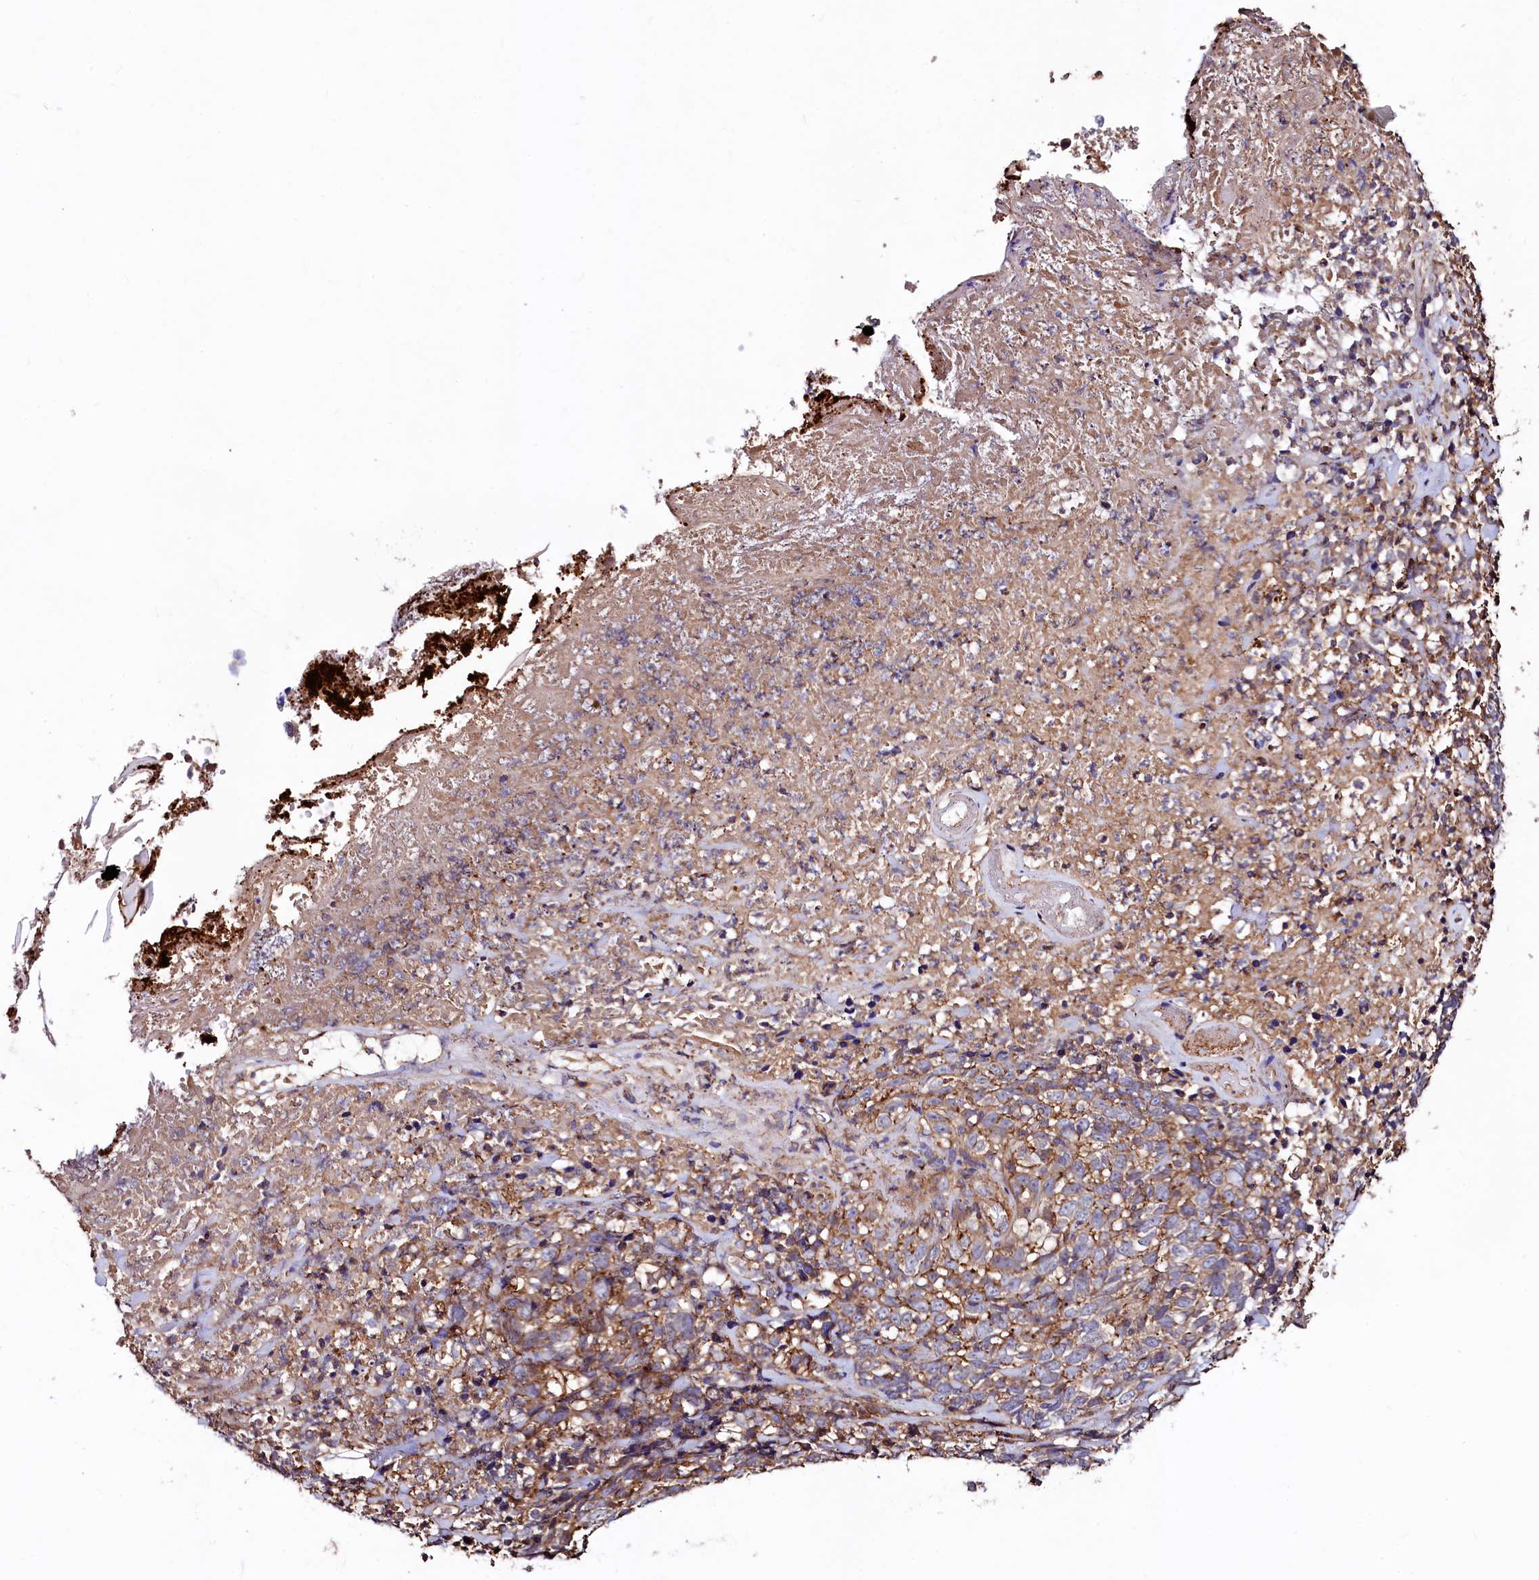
{"staining": {"intensity": "moderate", "quantity": "<25%", "location": "cytoplasmic/membranous"}, "tissue": "skin cancer", "cell_type": "Tumor cells", "image_type": "cancer", "snomed": [{"axis": "morphology", "description": "Basal cell carcinoma"}, {"axis": "topography", "description": "Skin"}], "caption": "IHC of human skin basal cell carcinoma shows low levels of moderate cytoplasmic/membranous positivity in about <25% of tumor cells.", "gene": "KLHDC4", "patient": {"sex": "female", "age": 84}}